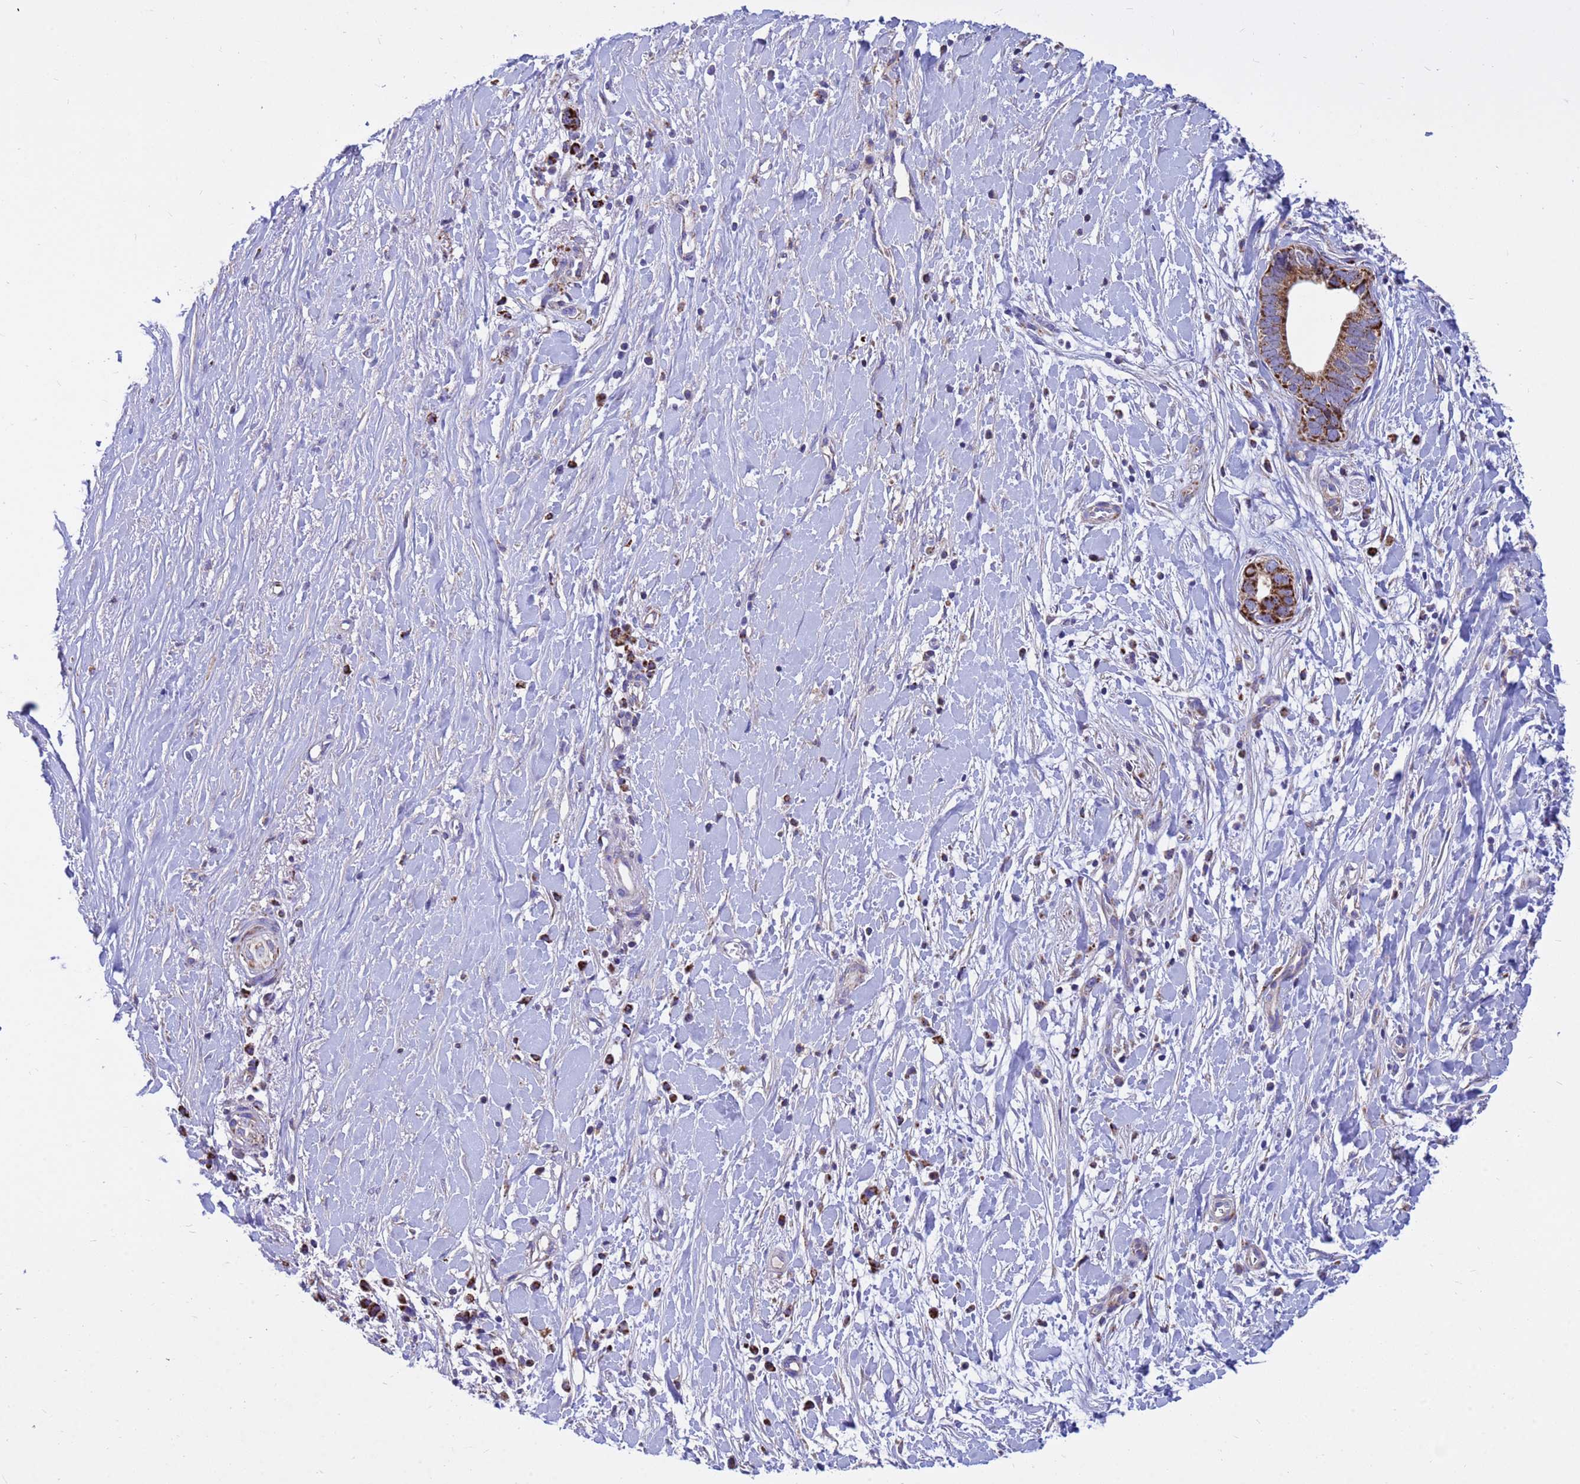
{"staining": {"intensity": "strong", "quantity": ">75%", "location": "cytoplasmic/membranous"}, "tissue": "liver cancer", "cell_type": "Tumor cells", "image_type": "cancer", "snomed": [{"axis": "morphology", "description": "Cholangiocarcinoma"}, {"axis": "topography", "description": "Liver"}], "caption": "Immunohistochemistry (IHC) photomicrograph of neoplastic tissue: human liver cancer (cholangiocarcinoma) stained using immunohistochemistry reveals high levels of strong protein expression localized specifically in the cytoplasmic/membranous of tumor cells, appearing as a cytoplasmic/membranous brown color.", "gene": "TUBGCP3", "patient": {"sex": "female", "age": 79}}